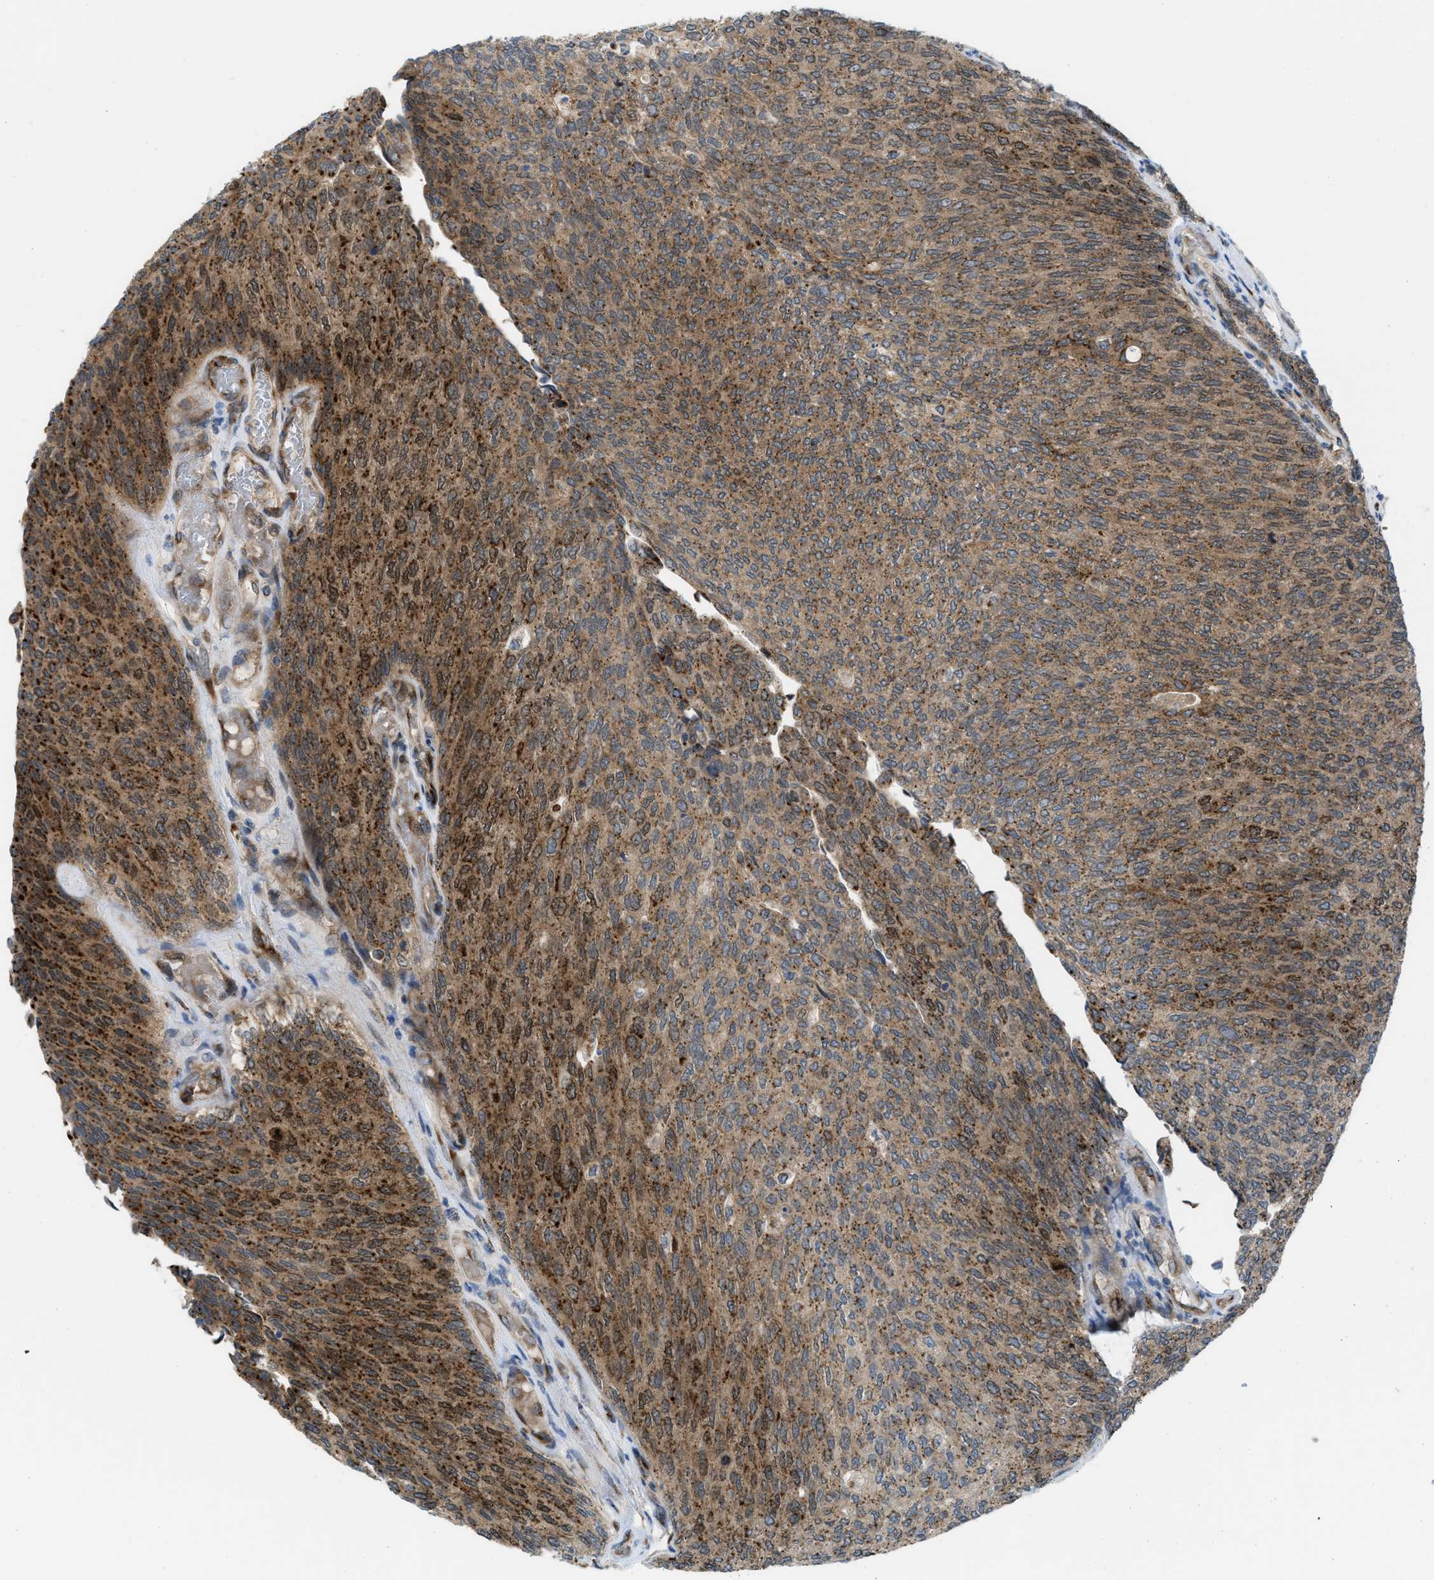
{"staining": {"intensity": "moderate", "quantity": ">75%", "location": "cytoplasmic/membranous"}, "tissue": "urothelial cancer", "cell_type": "Tumor cells", "image_type": "cancer", "snomed": [{"axis": "morphology", "description": "Urothelial carcinoma, Low grade"}, {"axis": "topography", "description": "Urinary bladder"}], "caption": "Protein expression analysis of human low-grade urothelial carcinoma reveals moderate cytoplasmic/membranous positivity in about >75% of tumor cells.", "gene": "SLC38A10", "patient": {"sex": "female", "age": 79}}